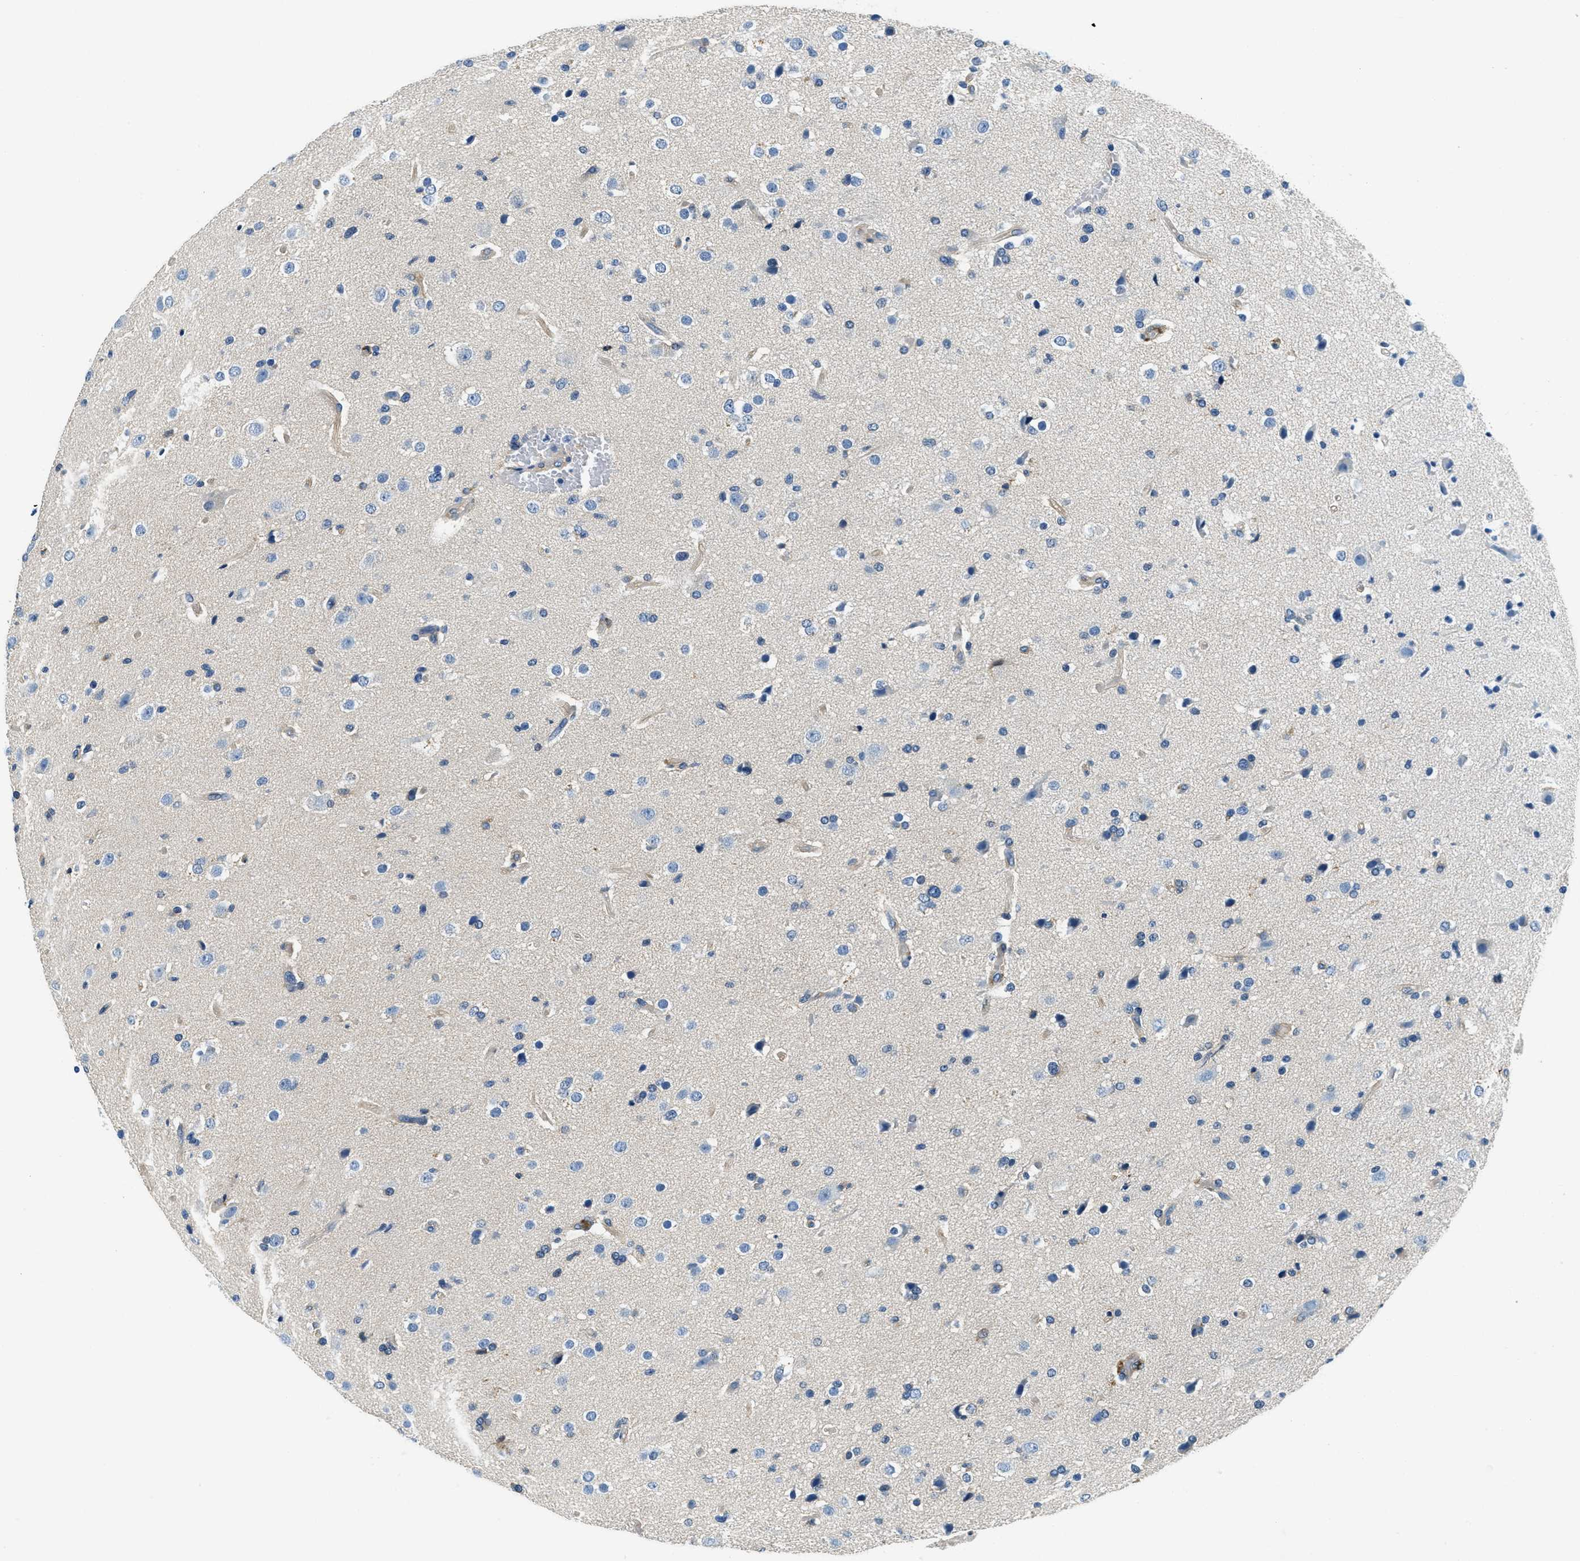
{"staining": {"intensity": "negative", "quantity": "none", "location": "none"}, "tissue": "glioma", "cell_type": "Tumor cells", "image_type": "cancer", "snomed": [{"axis": "morphology", "description": "Glioma, malignant, High grade"}, {"axis": "topography", "description": "Brain"}], "caption": "Immunohistochemistry (IHC) histopathology image of malignant high-grade glioma stained for a protein (brown), which displays no staining in tumor cells.", "gene": "TWF1", "patient": {"sex": "male", "age": 33}}